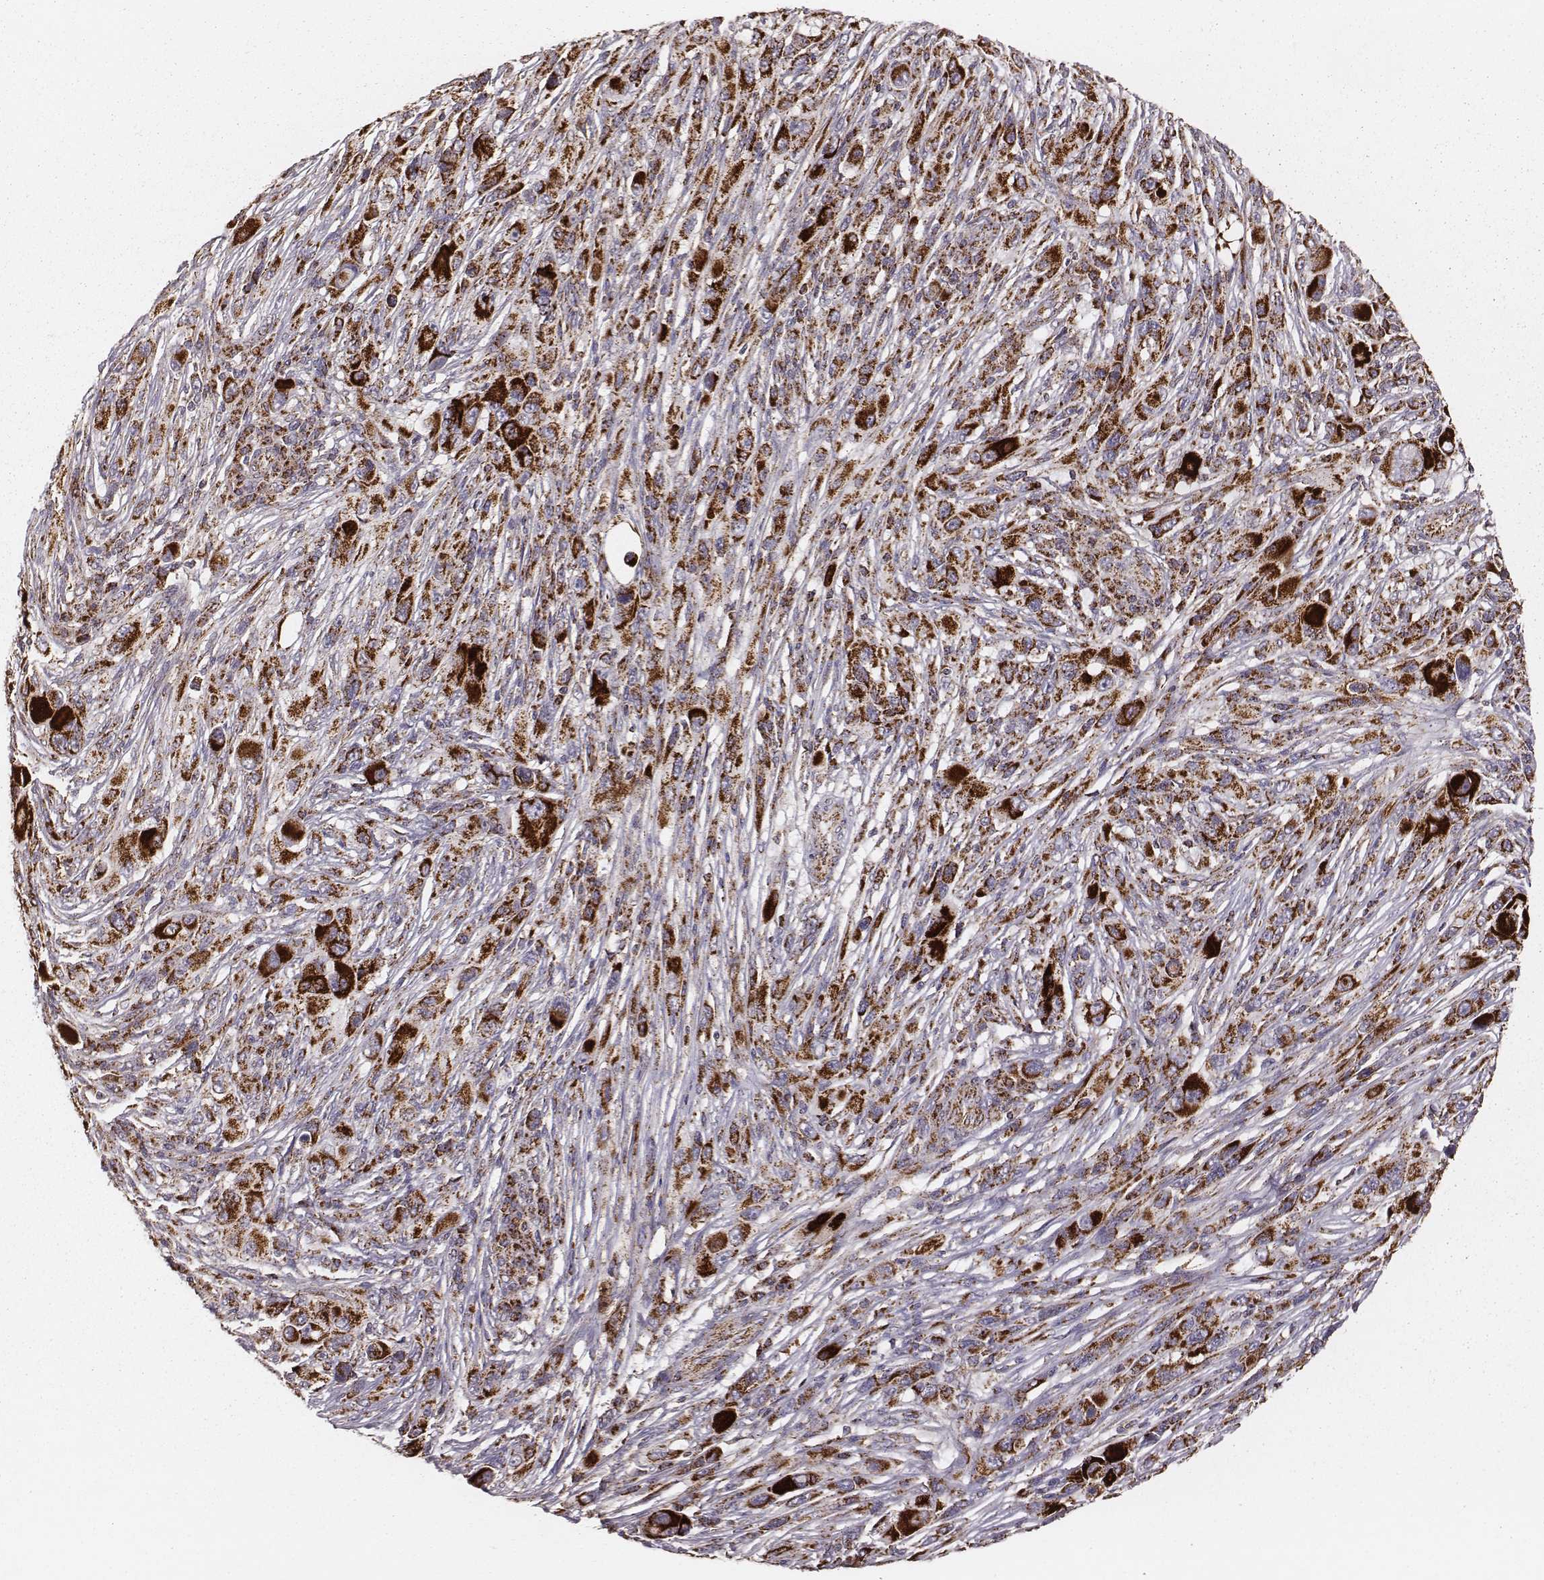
{"staining": {"intensity": "strong", "quantity": ">75%", "location": "cytoplasmic/membranous"}, "tissue": "melanoma", "cell_type": "Tumor cells", "image_type": "cancer", "snomed": [{"axis": "morphology", "description": "Malignant melanoma, NOS"}, {"axis": "topography", "description": "Skin"}], "caption": "Immunohistochemistry (IHC) of melanoma exhibits high levels of strong cytoplasmic/membranous staining in approximately >75% of tumor cells. (brown staining indicates protein expression, while blue staining denotes nuclei).", "gene": "TUFM", "patient": {"sex": "male", "age": 53}}